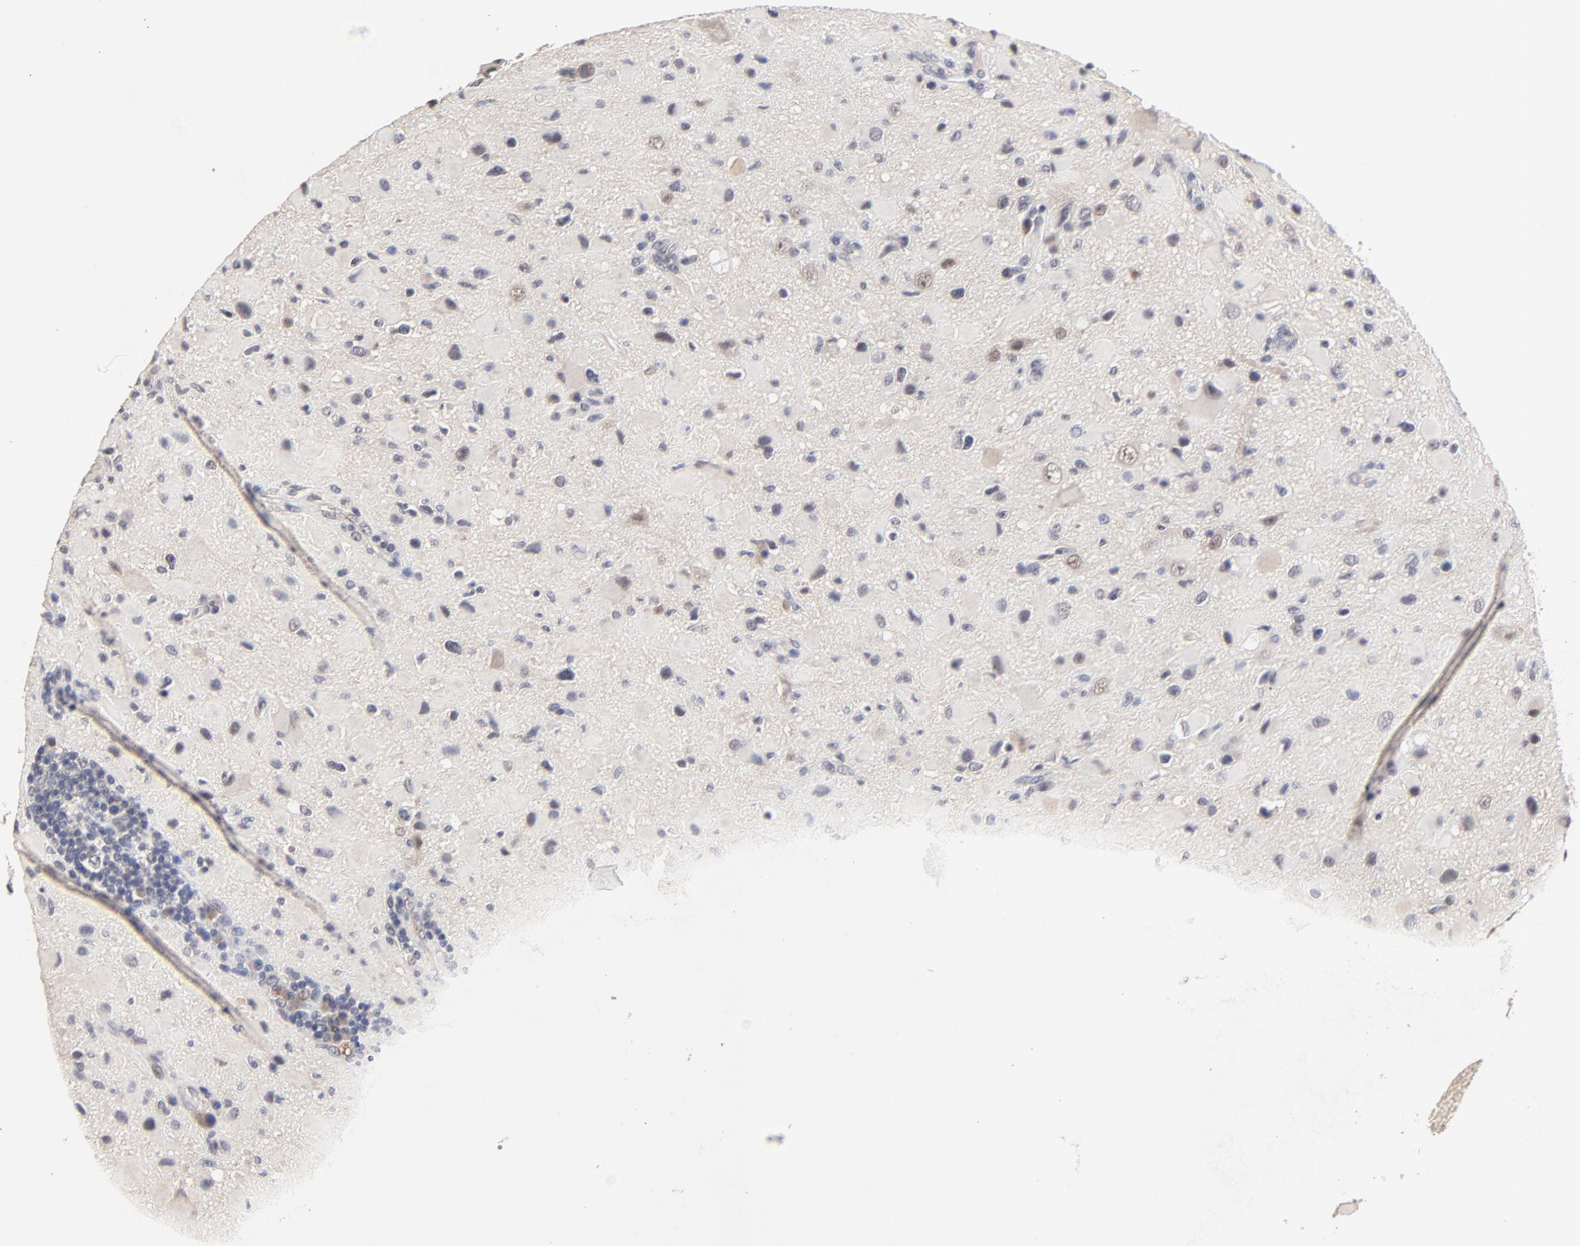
{"staining": {"intensity": "weak", "quantity": "<25%", "location": "nuclear"}, "tissue": "glioma", "cell_type": "Tumor cells", "image_type": "cancer", "snomed": [{"axis": "morphology", "description": "Glioma, malignant, Low grade"}, {"axis": "topography", "description": "Brain"}], "caption": "Tumor cells show no significant staining in glioma.", "gene": "FAM199X", "patient": {"sex": "female", "age": 32}}